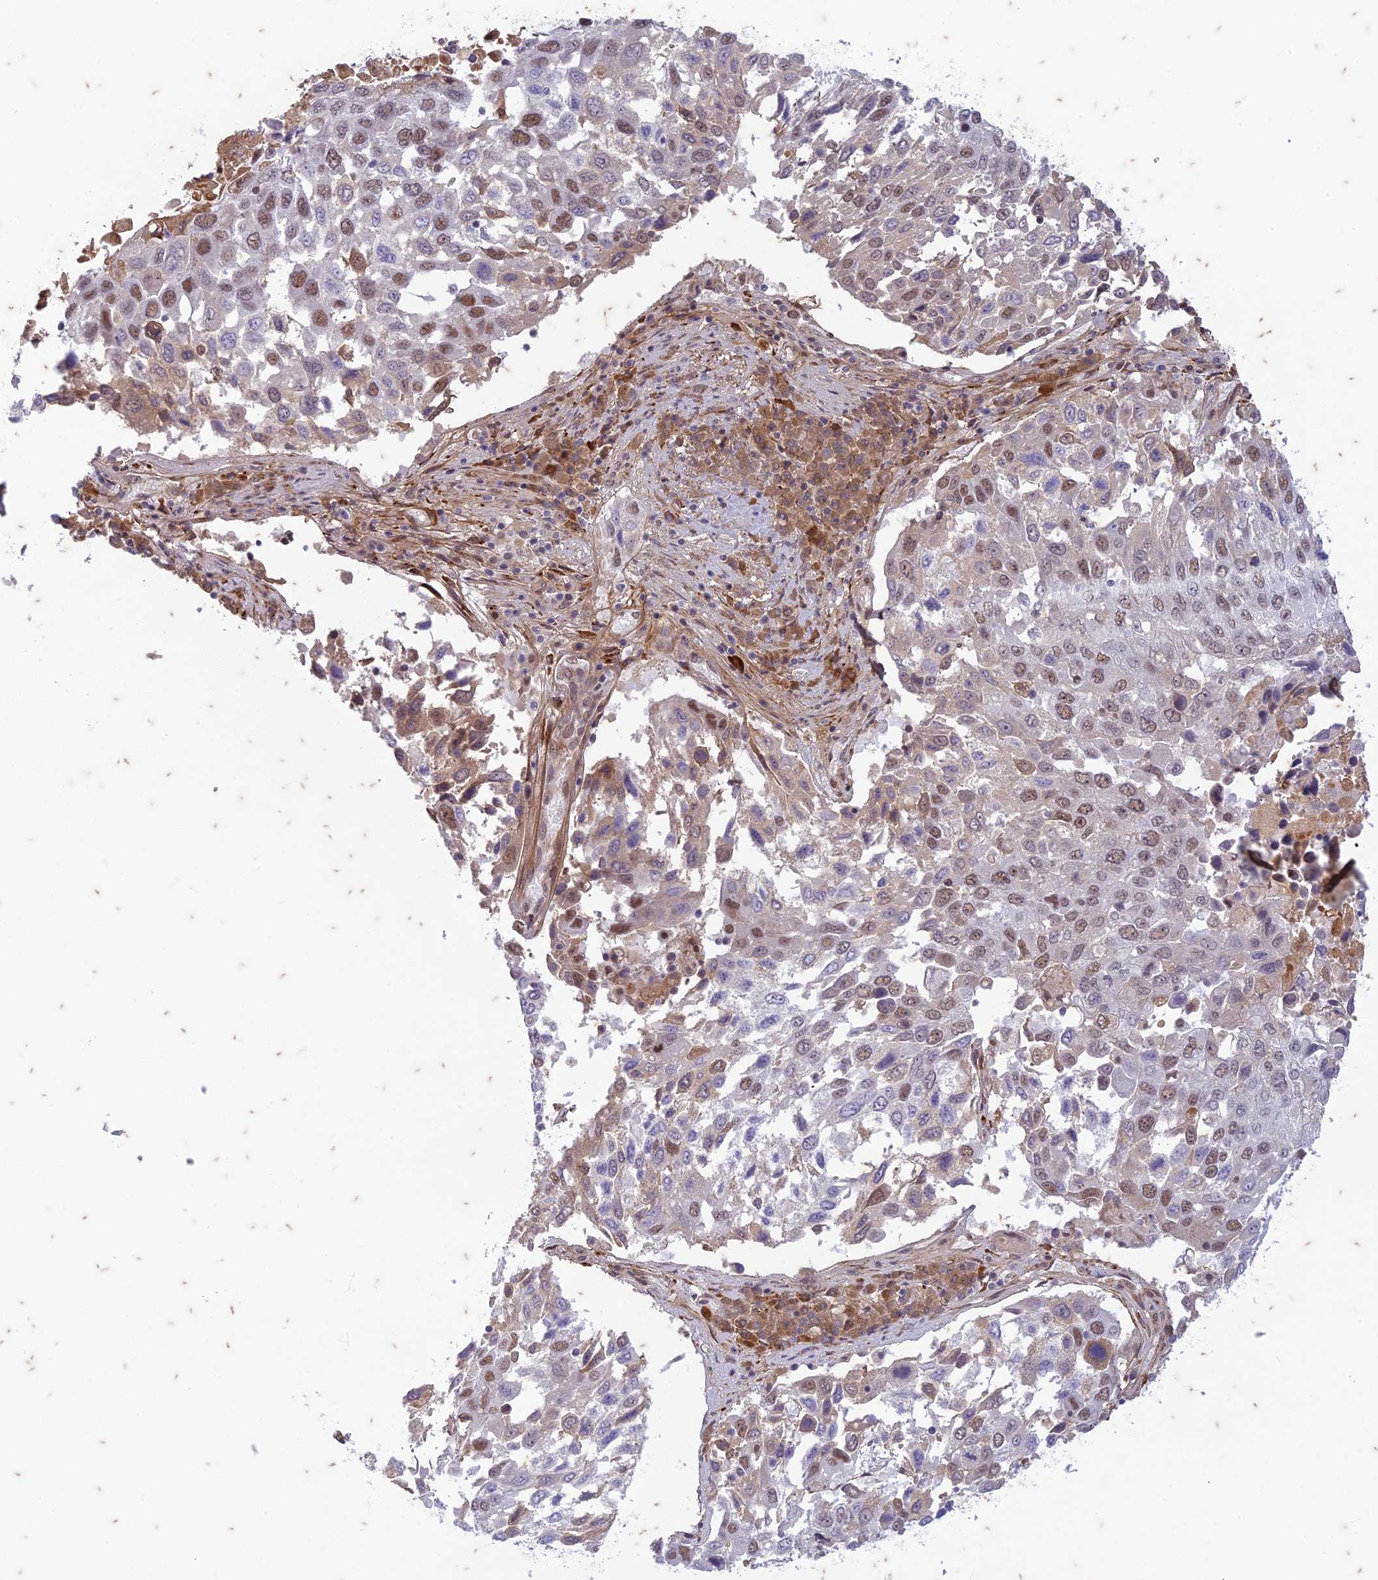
{"staining": {"intensity": "moderate", "quantity": "<25%", "location": "nuclear"}, "tissue": "lung cancer", "cell_type": "Tumor cells", "image_type": "cancer", "snomed": [{"axis": "morphology", "description": "Squamous cell carcinoma, NOS"}, {"axis": "topography", "description": "Lung"}], "caption": "High-power microscopy captured an immunohistochemistry image of lung cancer (squamous cell carcinoma), revealing moderate nuclear staining in about <25% of tumor cells. (Stains: DAB in brown, nuclei in blue, Microscopy: brightfield microscopy at high magnification).", "gene": "PABPN1L", "patient": {"sex": "male", "age": 65}}